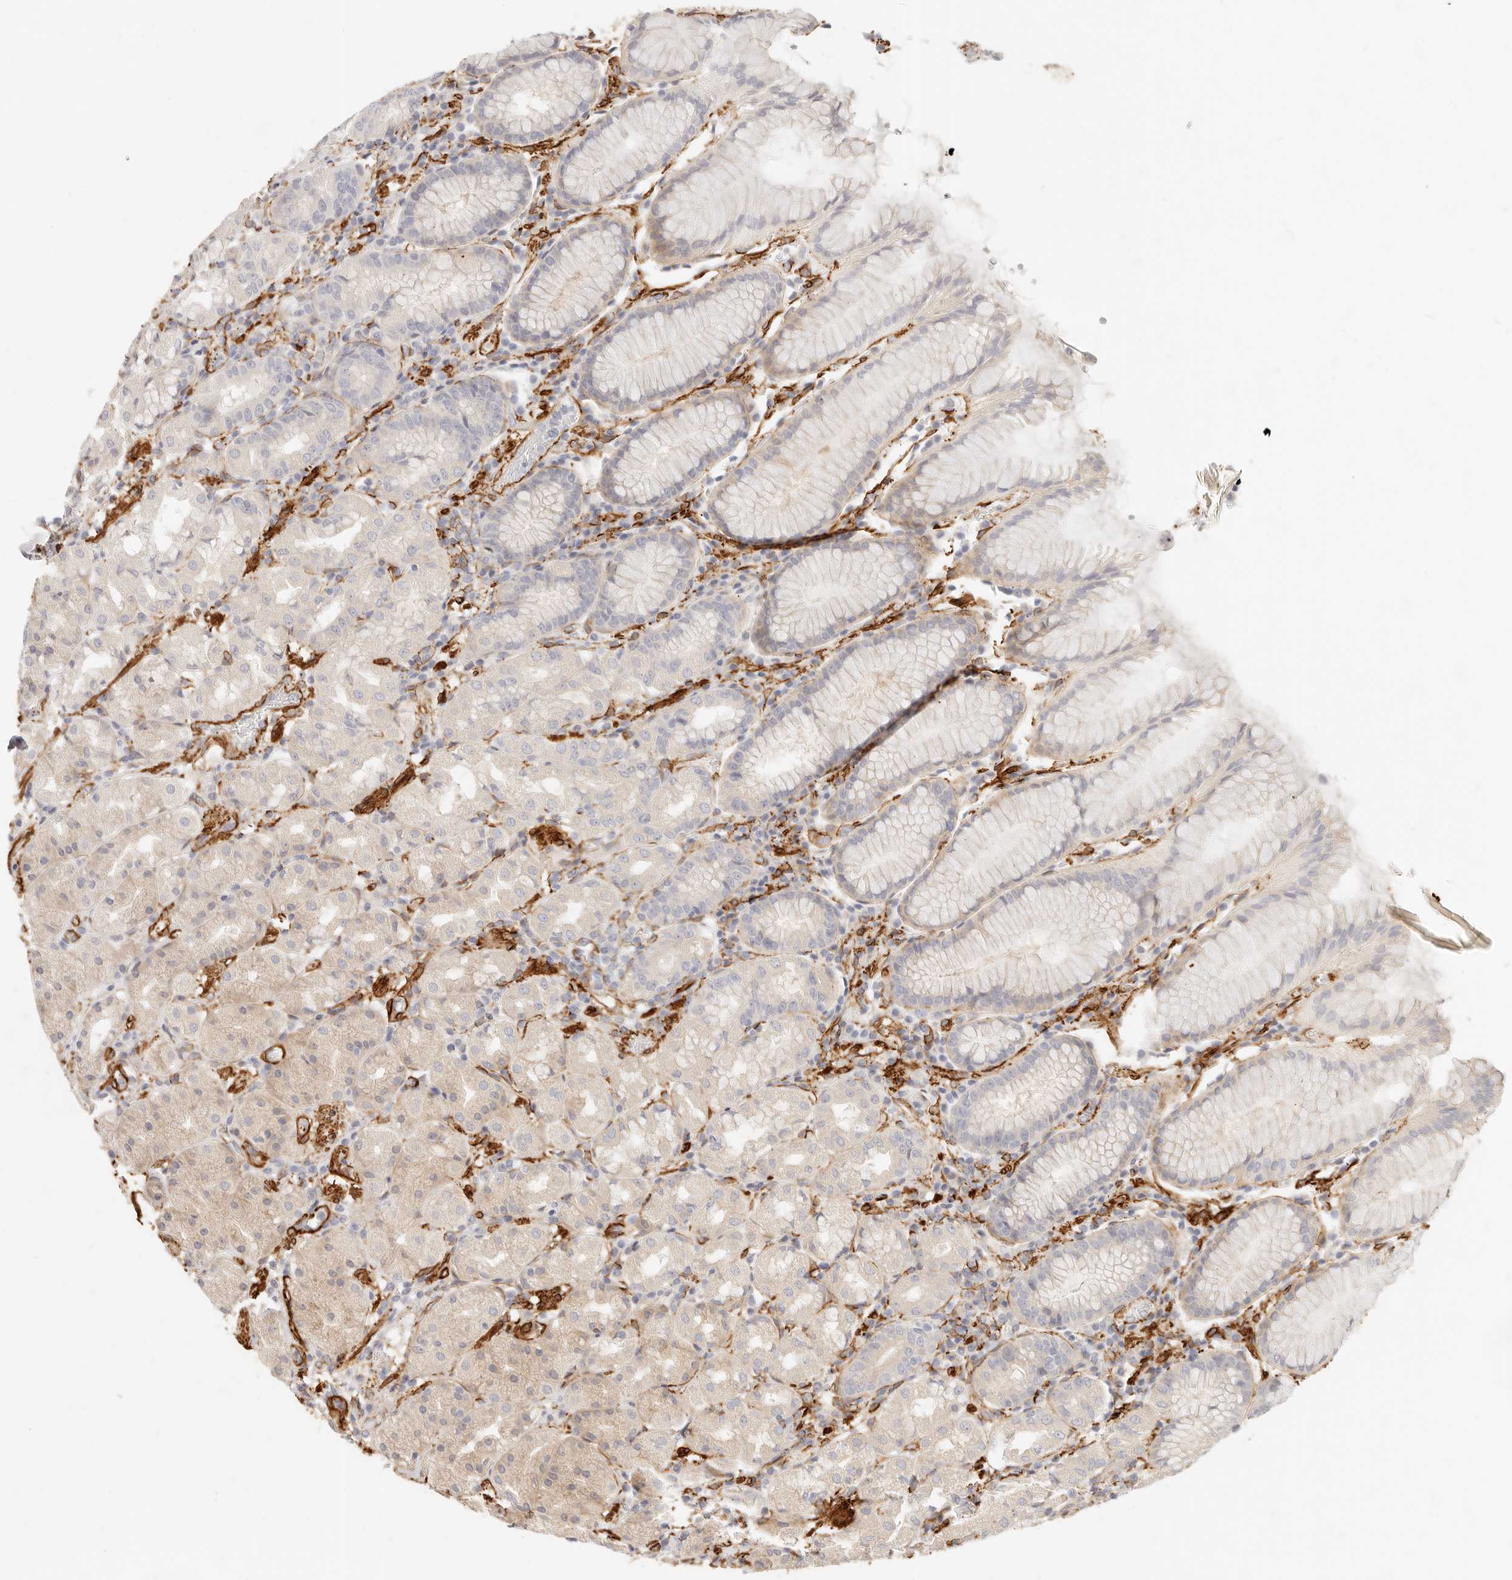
{"staining": {"intensity": "weak", "quantity": "<25%", "location": "cytoplasmic/membranous"}, "tissue": "stomach", "cell_type": "Glandular cells", "image_type": "normal", "snomed": [{"axis": "morphology", "description": "Normal tissue, NOS"}, {"axis": "topography", "description": "Stomach, lower"}], "caption": "Immunohistochemistry (IHC) image of normal human stomach stained for a protein (brown), which displays no positivity in glandular cells. Brightfield microscopy of IHC stained with DAB (3,3'-diaminobenzidine) (brown) and hematoxylin (blue), captured at high magnification.", "gene": "TMTC2", "patient": {"sex": "female", "age": 56}}